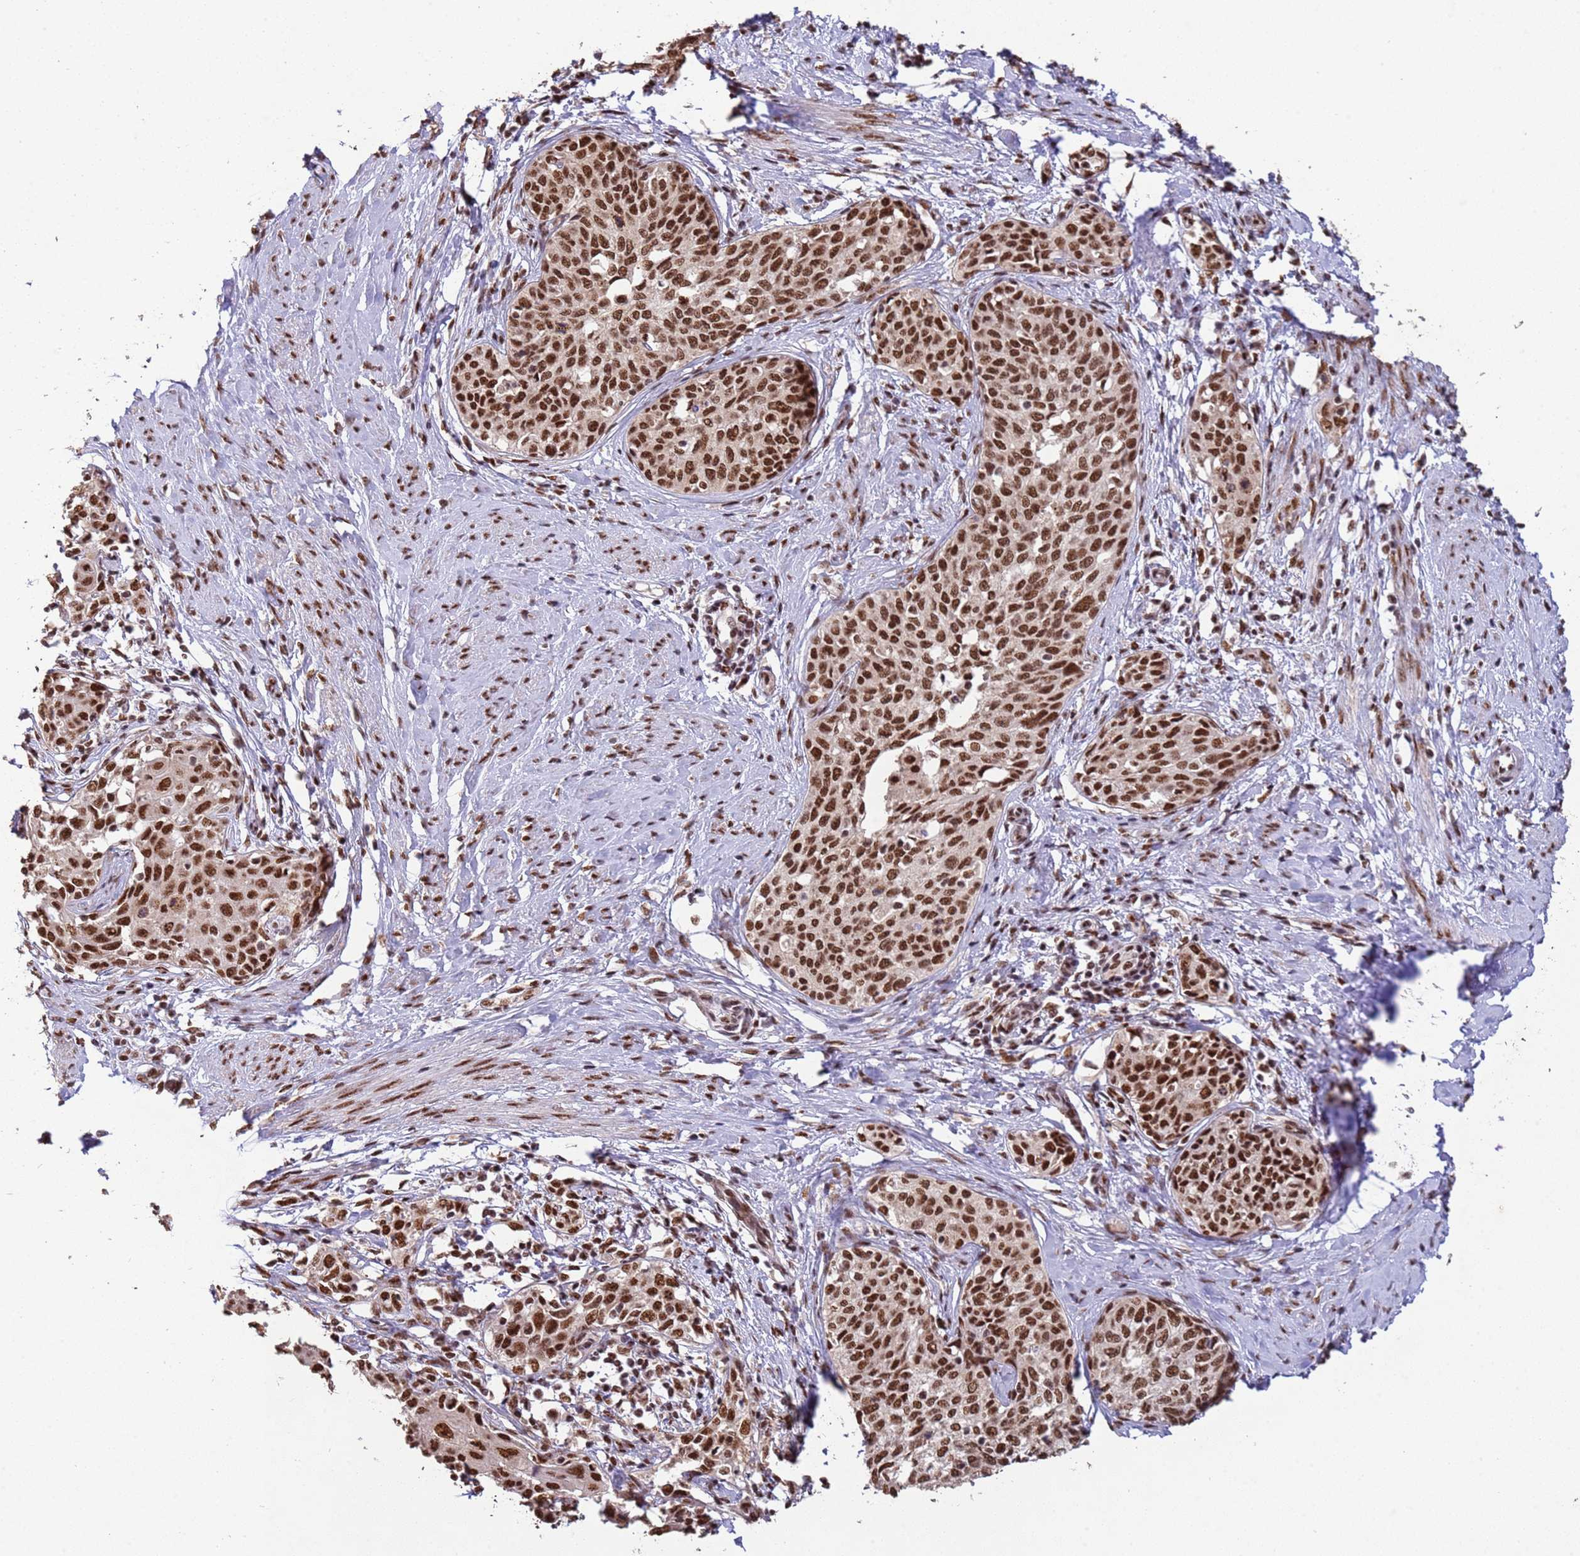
{"staining": {"intensity": "strong", "quantity": ">75%", "location": "nuclear"}, "tissue": "cervical cancer", "cell_type": "Tumor cells", "image_type": "cancer", "snomed": [{"axis": "morphology", "description": "Squamous cell carcinoma, NOS"}, {"axis": "morphology", "description": "Adenocarcinoma, NOS"}, {"axis": "topography", "description": "Cervix"}], "caption": "Cervical squamous cell carcinoma tissue shows strong nuclear positivity in about >75% of tumor cells, visualized by immunohistochemistry. (IHC, brightfield microscopy, high magnification).", "gene": "ESF1", "patient": {"sex": "female", "age": 52}}